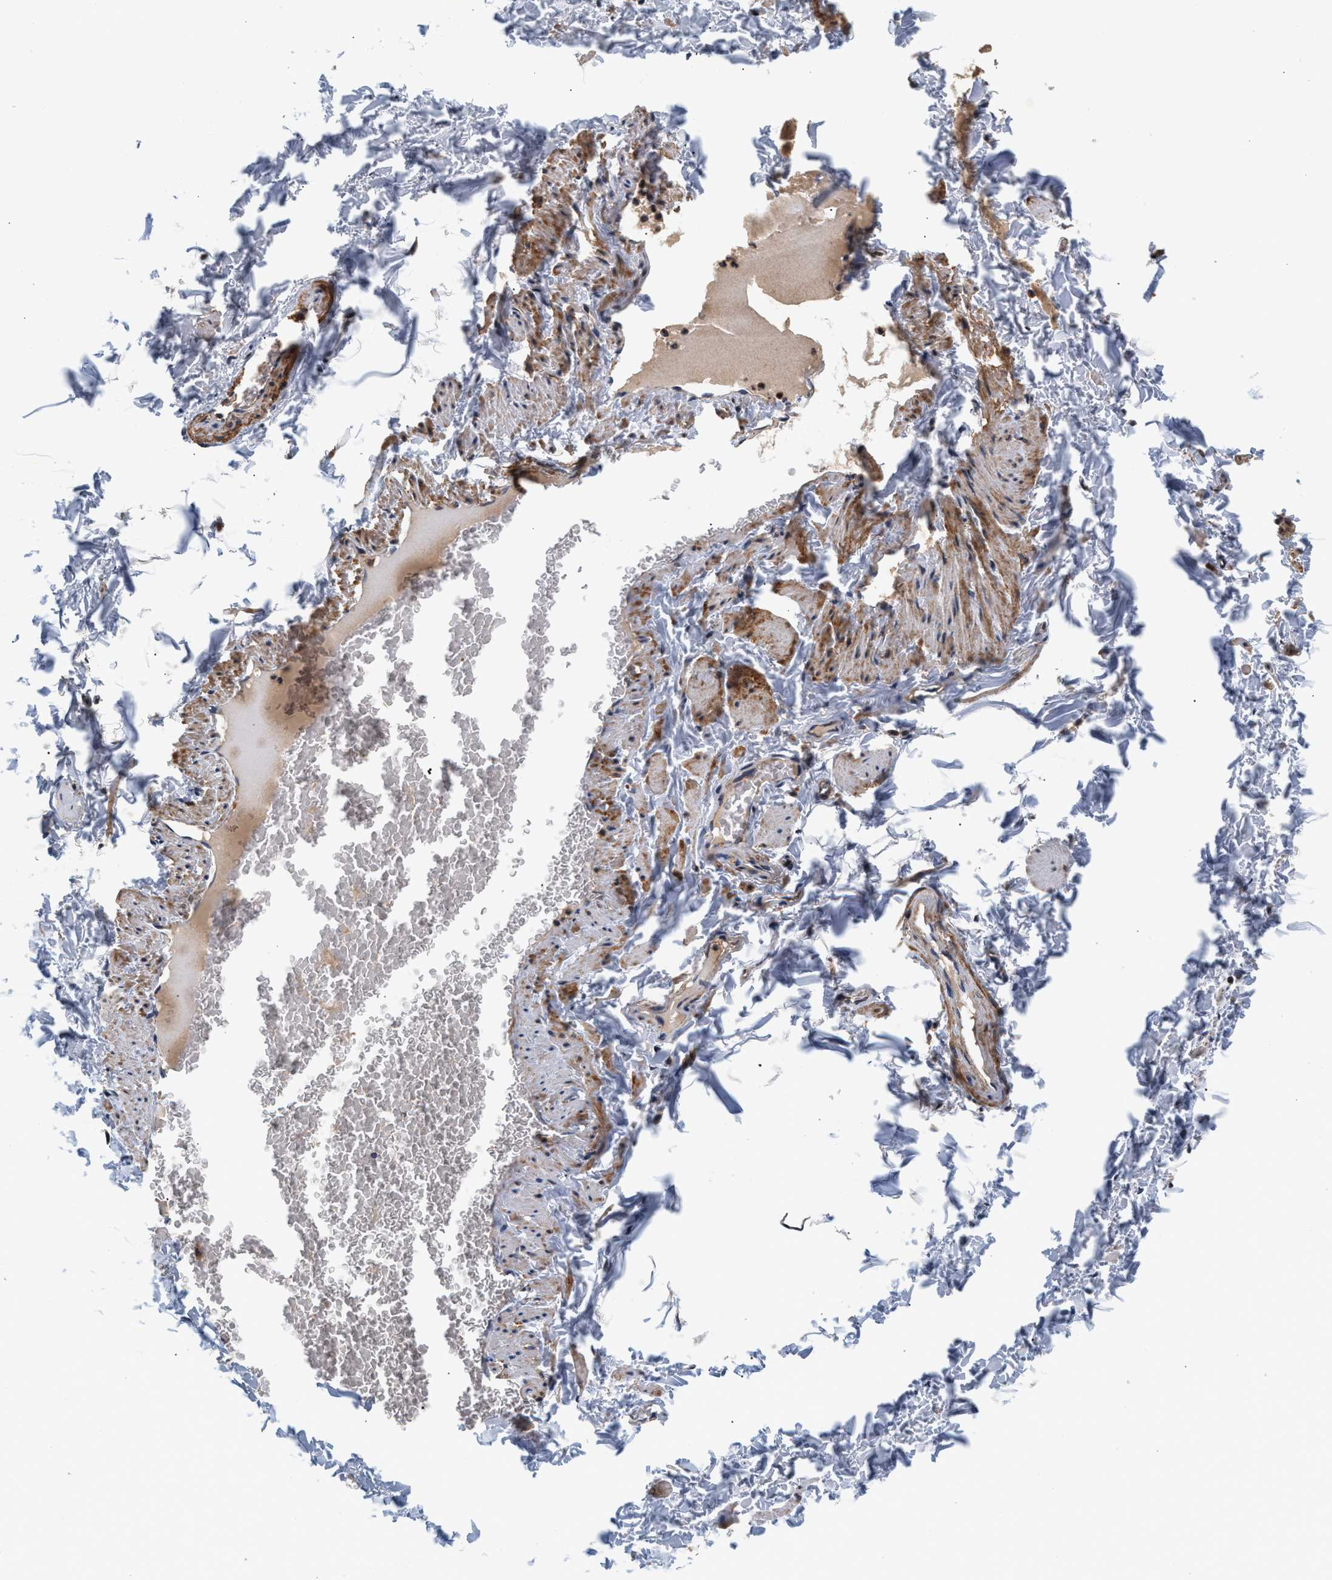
{"staining": {"intensity": "weak", "quantity": "25%-75%", "location": "cytoplasmic/membranous"}, "tissue": "adipose tissue", "cell_type": "Adipocytes", "image_type": "normal", "snomed": [{"axis": "morphology", "description": "Normal tissue, NOS"}, {"axis": "topography", "description": "Vascular tissue"}], "caption": "Adipose tissue stained with DAB immunohistochemistry displays low levels of weak cytoplasmic/membranous positivity in approximately 25%-75% of adipocytes. (DAB = brown stain, brightfield microscopy at high magnification).", "gene": "SGK1", "patient": {"sex": "male", "age": 41}}